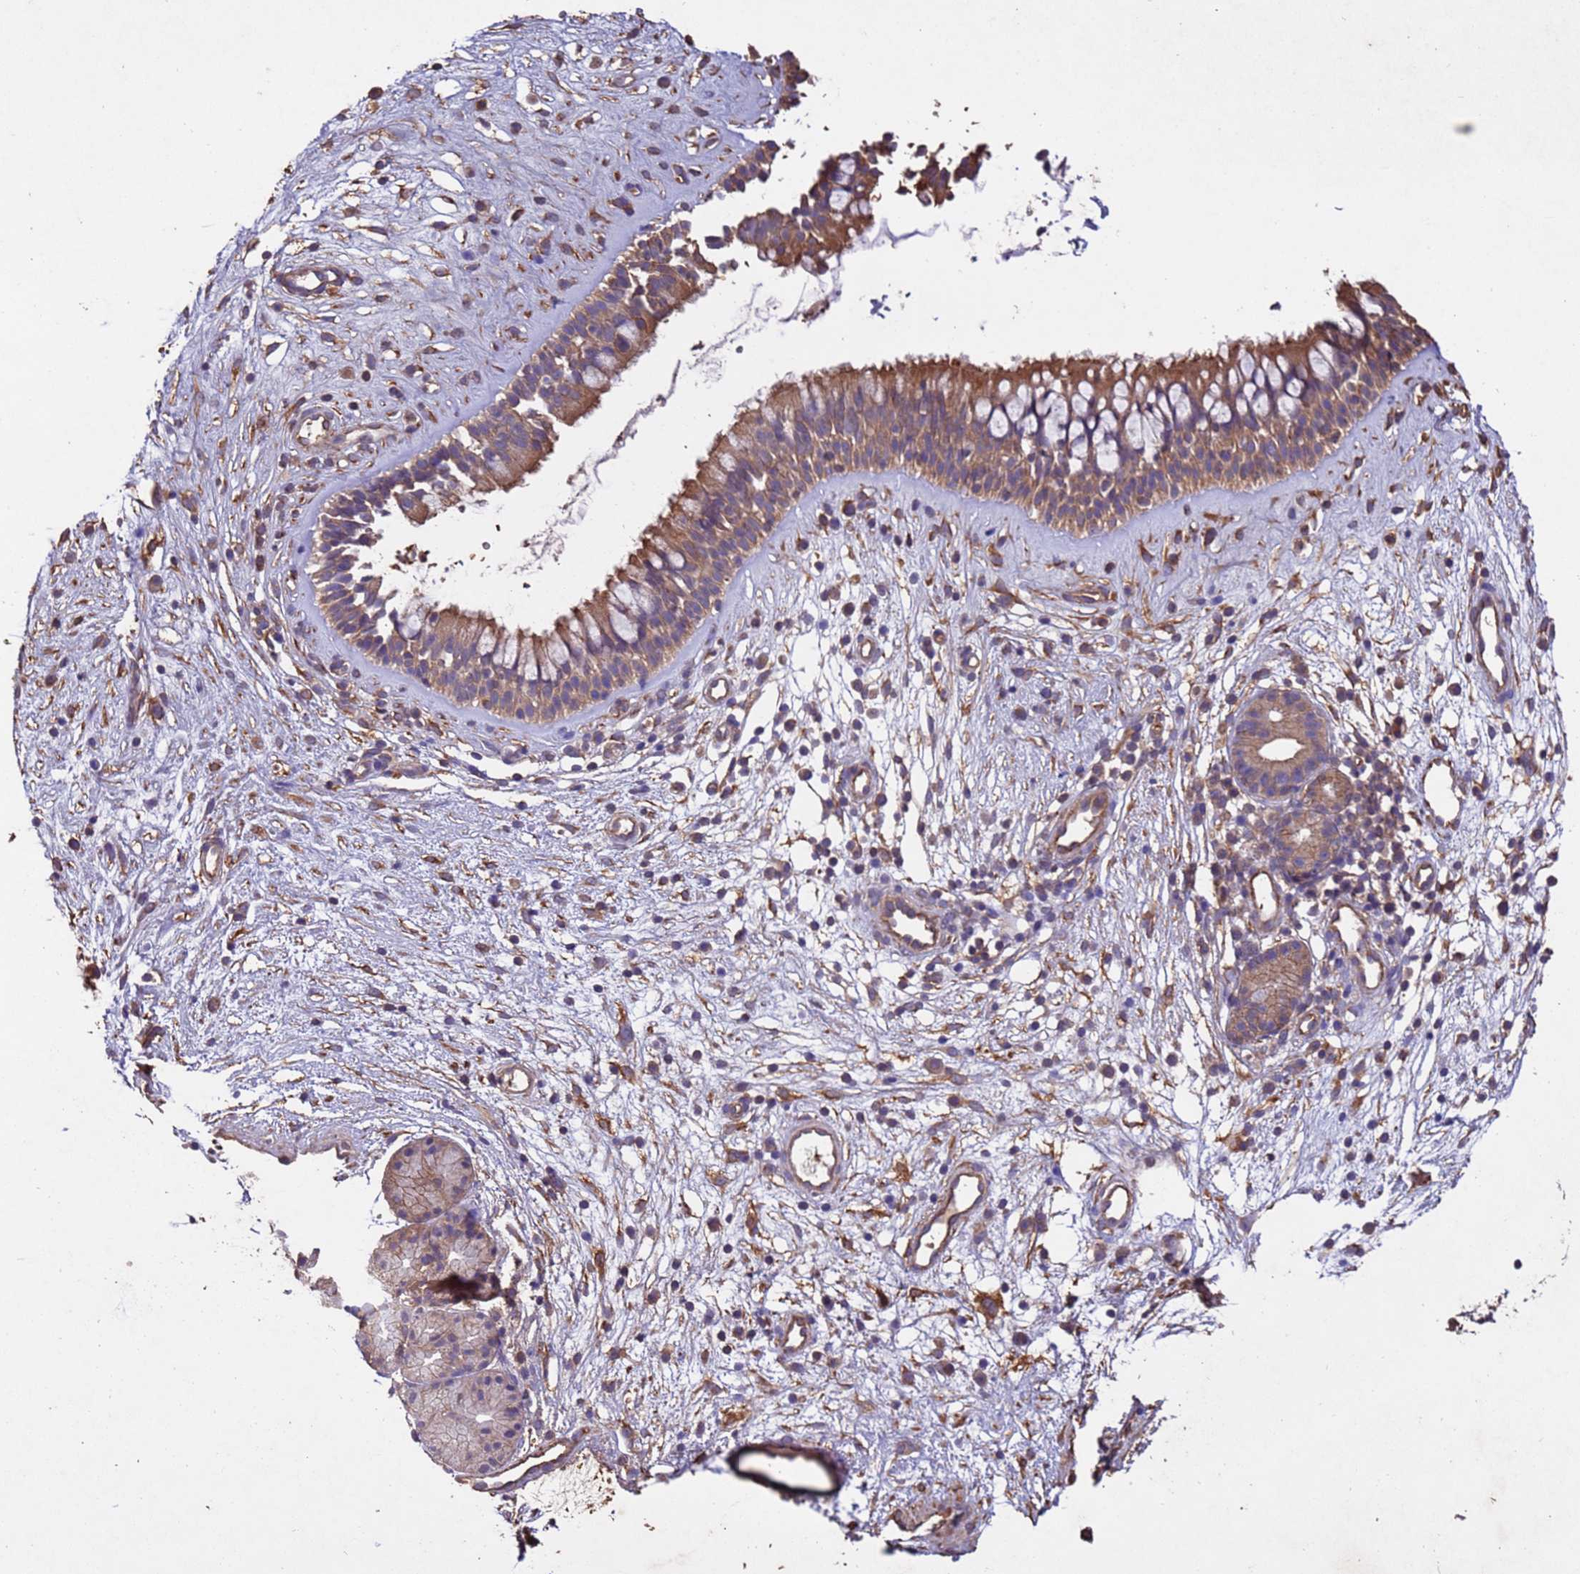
{"staining": {"intensity": "moderate", "quantity": ">75%", "location": "cytoplasmic/membranous"}, "tissue": "nasopharynx", "cell_type": "Respiratory epithelial cells", "image_type": "normal", "snomed": [{"axis": "morphology", "description": "Normal tissue, NOS"}, {"axis": "topography", "description": "Nasopharynx"}], "caption": "Protein staining of normal nasopharynx reveals moderate cytoplasmic/membranous expression in approximately >75% of respiratory epithelial cells.", "gene": "MTX3", "patient": {"sex": "male", "age": 32}}